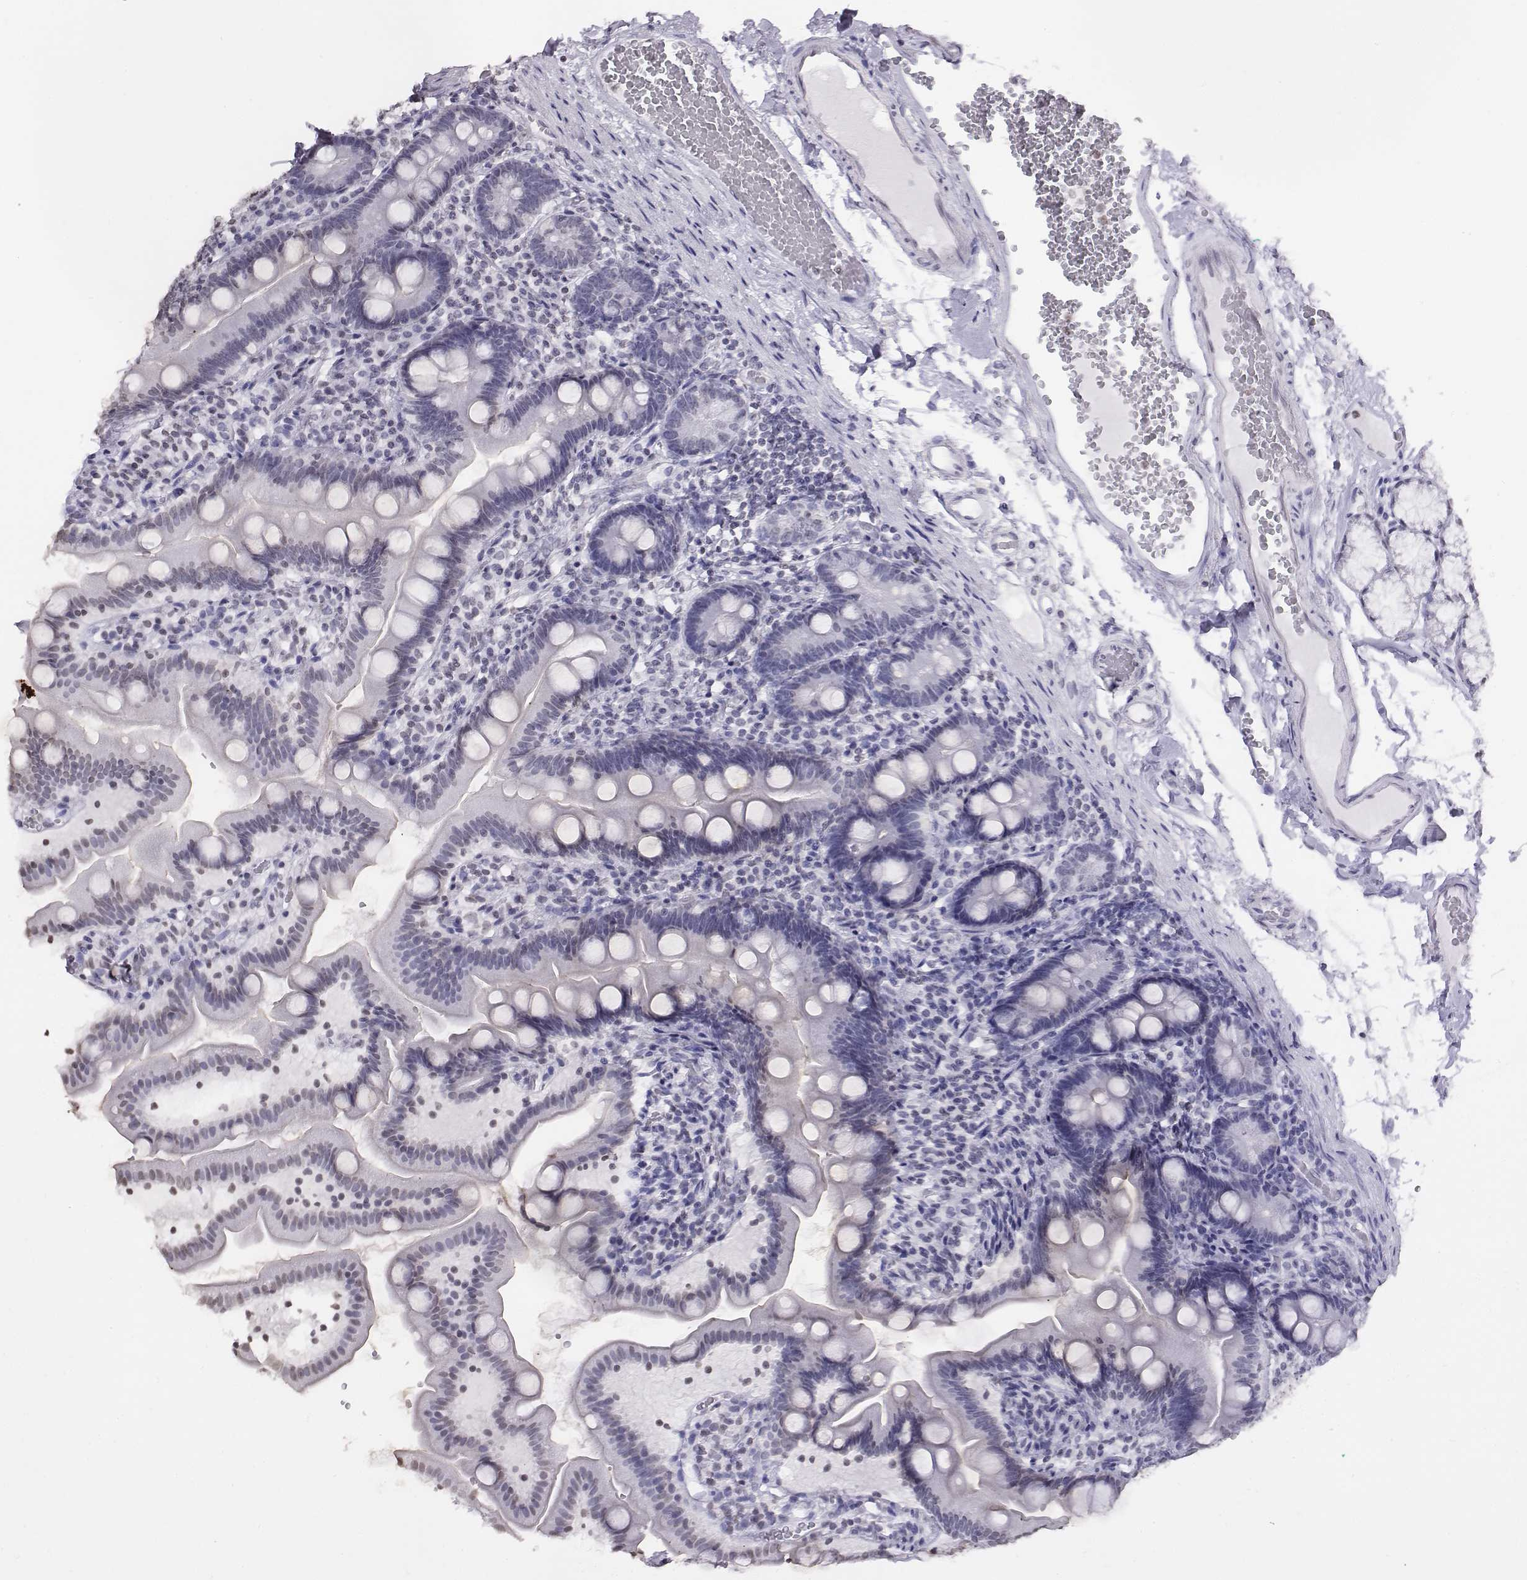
{"staining": {"intensity": "negative", "quantity": "none", "location": "none"}, "tissue": "duodenum", "cell_type": "Glandular cells", "image_type": "normal", "snomed": [{"axis": "morphology", "description": "Normal tissue, NOS"}, {"axis": "topography", "description": "Duodenum"}], "caption": "Immunohistochemical staining of normal duodenum displays no significant staining in glandular cells. (Stains: DAB (3,3'-diaminobenzidine) immunohistochemistry (IHC) with hematoxylin counter stain, Microscopy: brightfield microscopy at high magnification).", "gene": "BARHL1", "patient": {"sex": "female", "age": 67}}